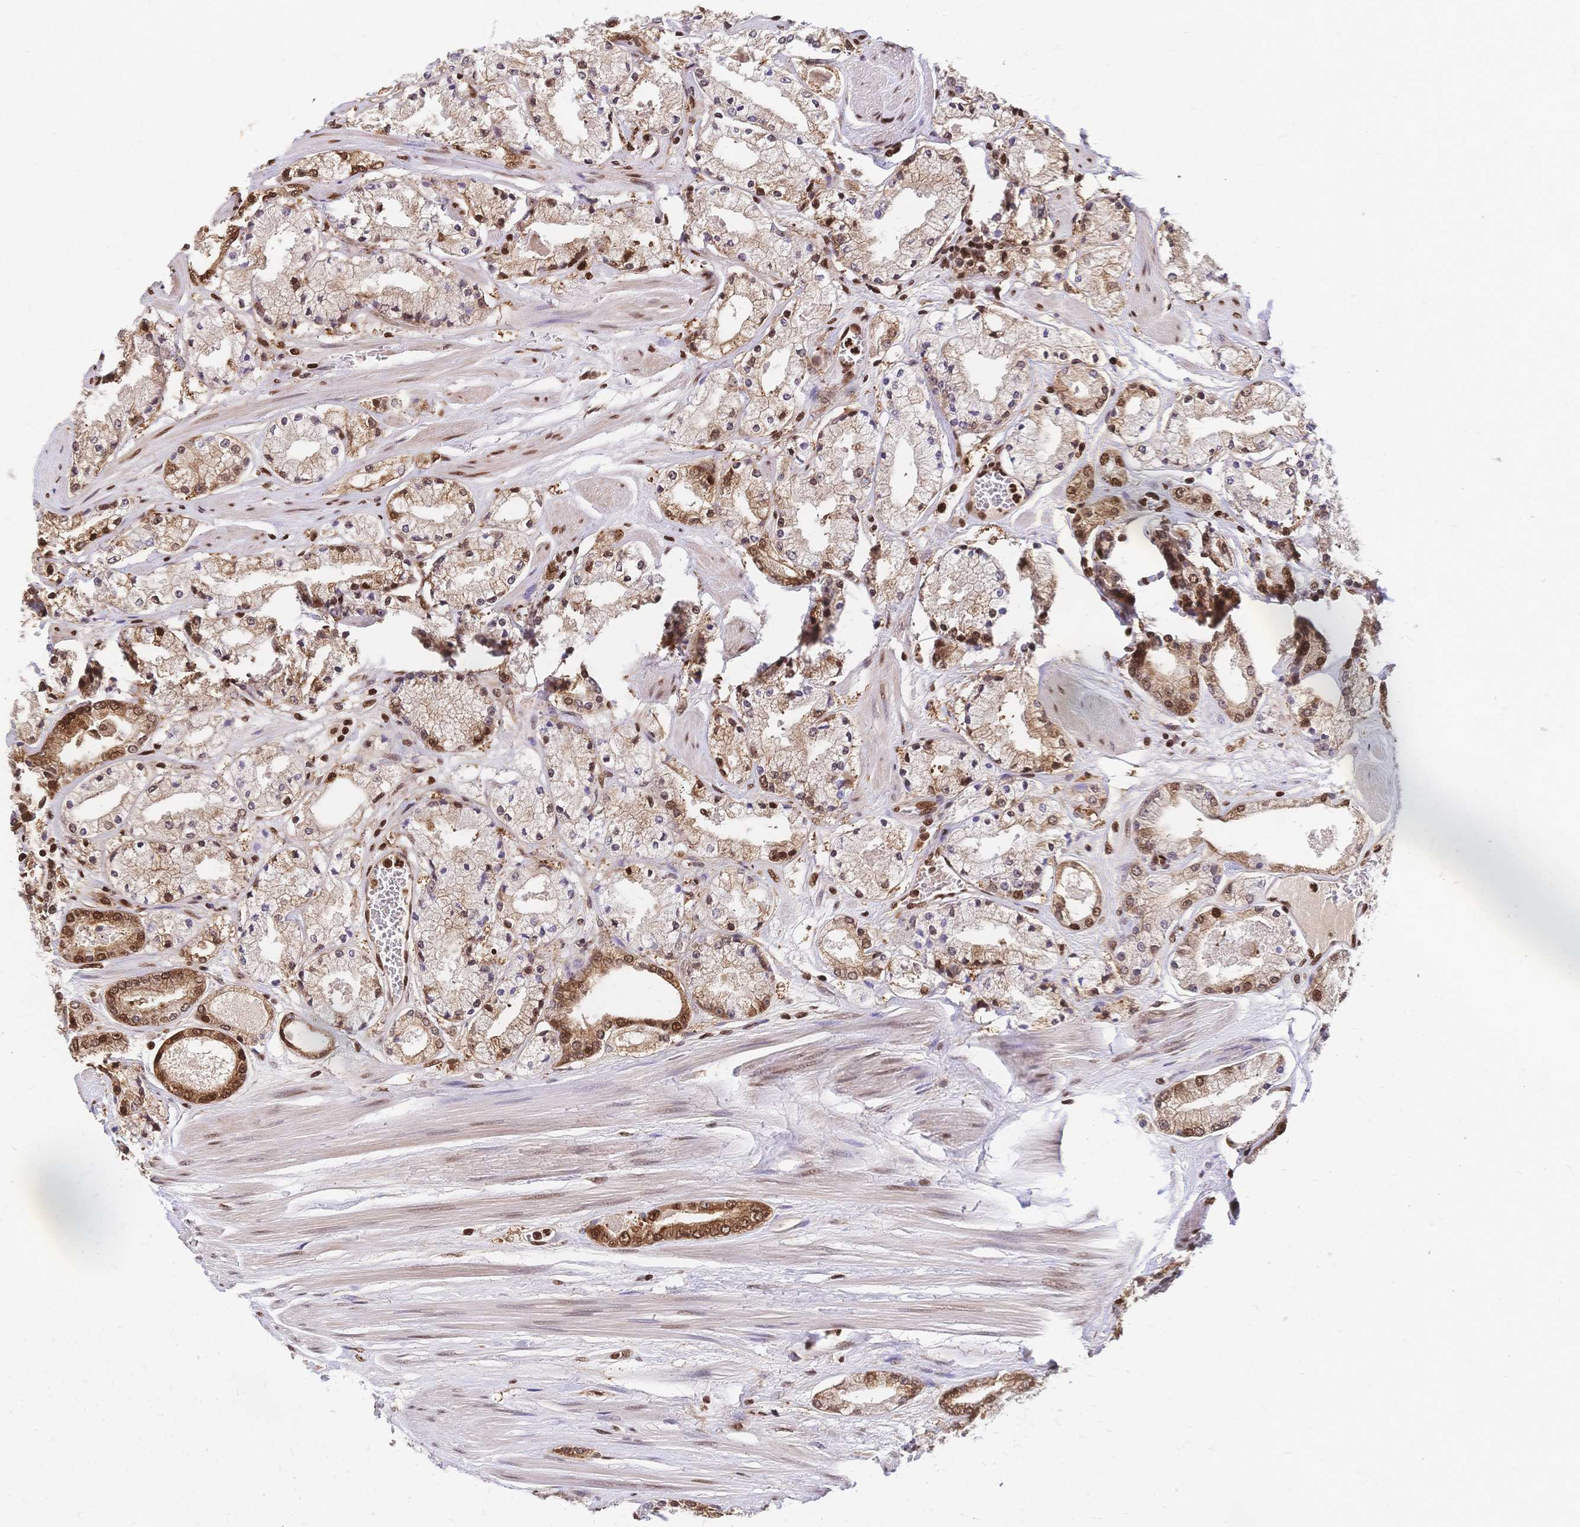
{"staining": {"intensity": "moderate", "quantity": "25%-75%", "location": "cytoplasmic/membranous,nuclear"}, "tissue": "prostate cancer", "cell_type": "Tumor cells", "image_type": "cancer", "snomed": [{"axis": "morphology", "description": "Adenocarcinoma, High grade"}, {"axis": "topography", "description": "Prostate"}], "caption": "Protein analysis of adenocarcinoma (high-grade) (prostate) tissue demonstrates moderate cytoplasmic/membranous and nuclear positivity in about 25%-75% of tumor cells. (DAB IHC with brightfield microscopy, high magnification).", "gene": "HDGF", "patient": {"sex": "male", "age": 63}}